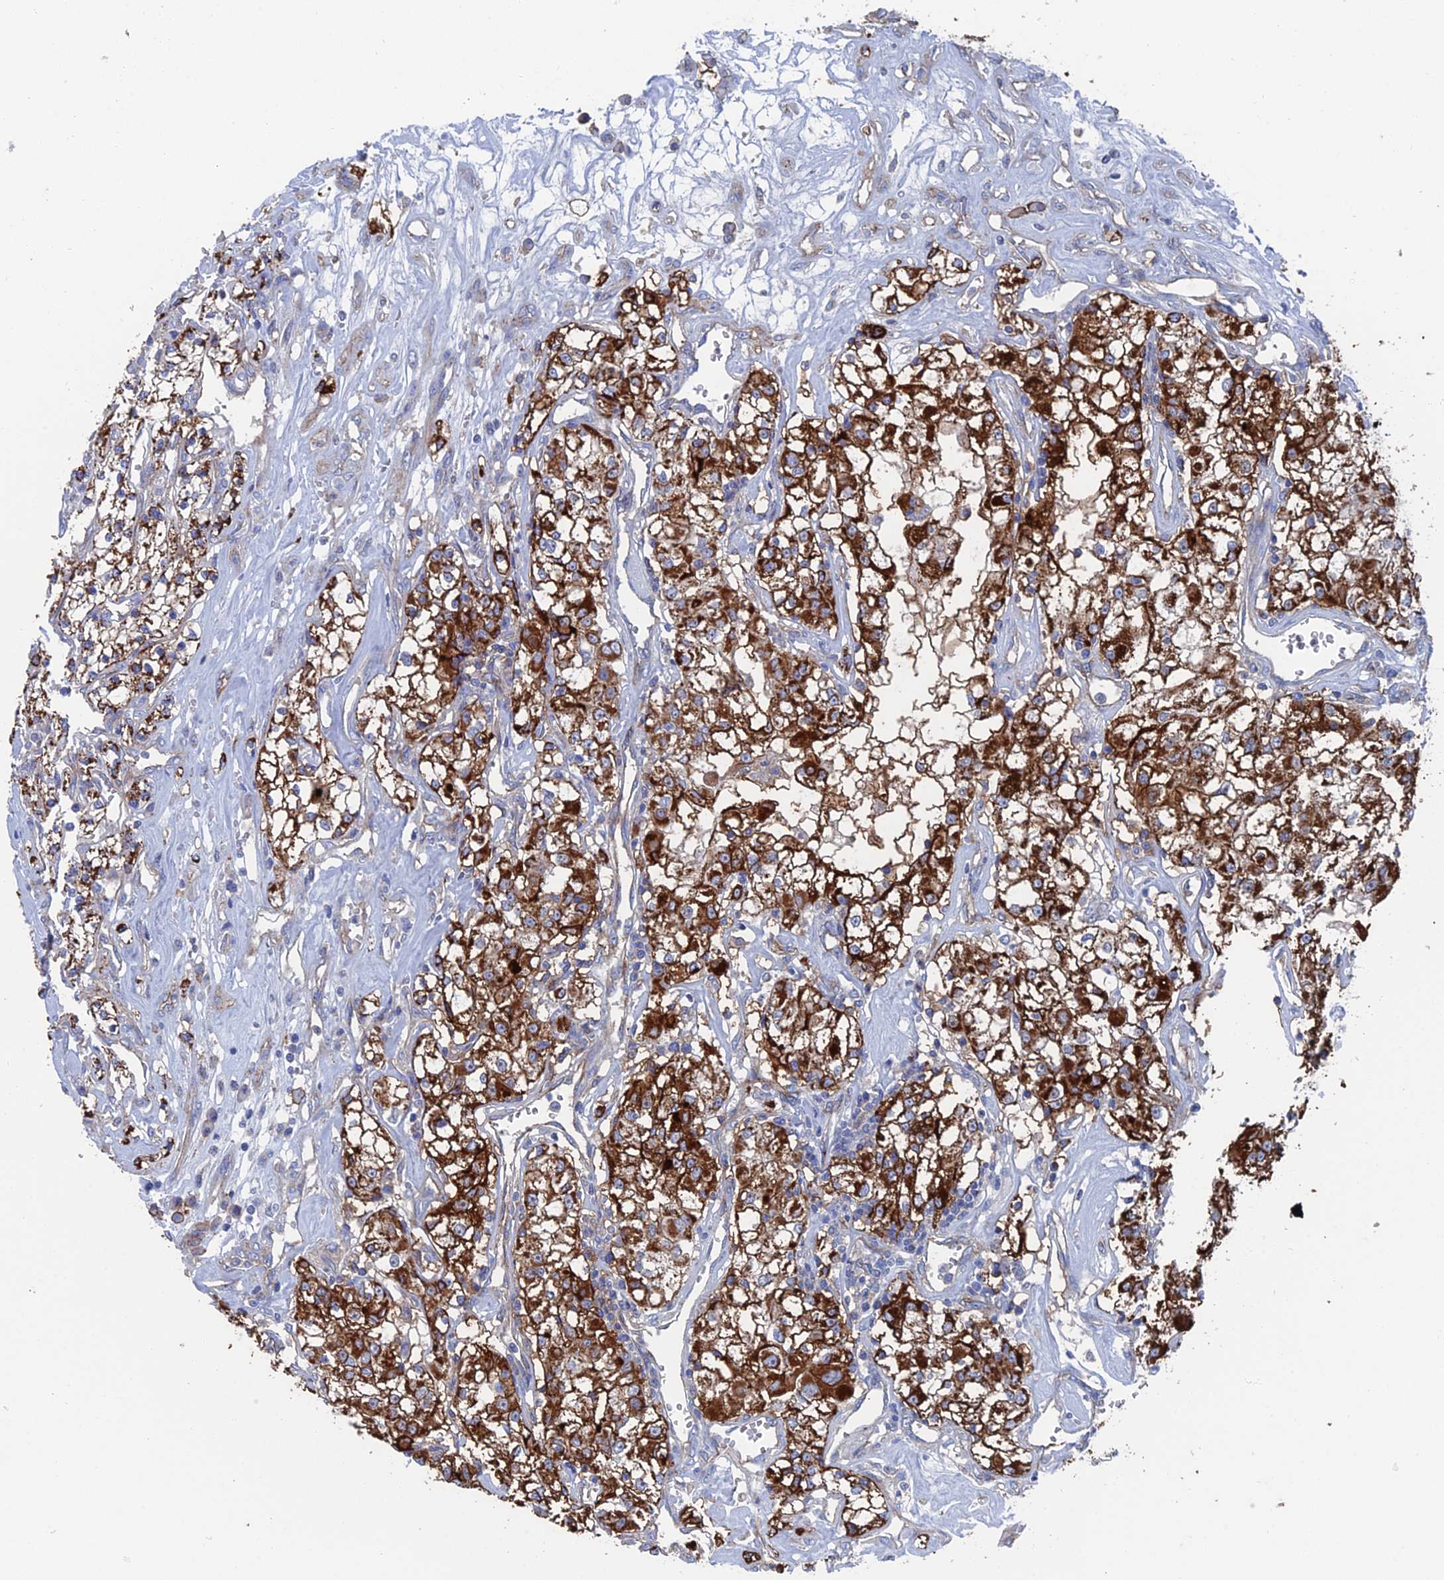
{"staining": {"intensity": "strong", "quantity": "25%-75%", "location": "cytoplasmic/membranous"}, "tissue": "renal cancer", "cell_type": "Tumor cells", "image_type": "cancer", "snomed": [{"axis": "morphology", "description": "Adenocarcinoma, NOS"}, {"axis": "topography", "description": "Kidney"}], "caption": "Tumor cells exhibit high levels of strong cytoplasmic/membranous staining in approximately 25%-75% of cells in human renal cancer (adenocarcinoma).", "gene": "SNX11", "patient": {"sex": "female", "age": 59}}